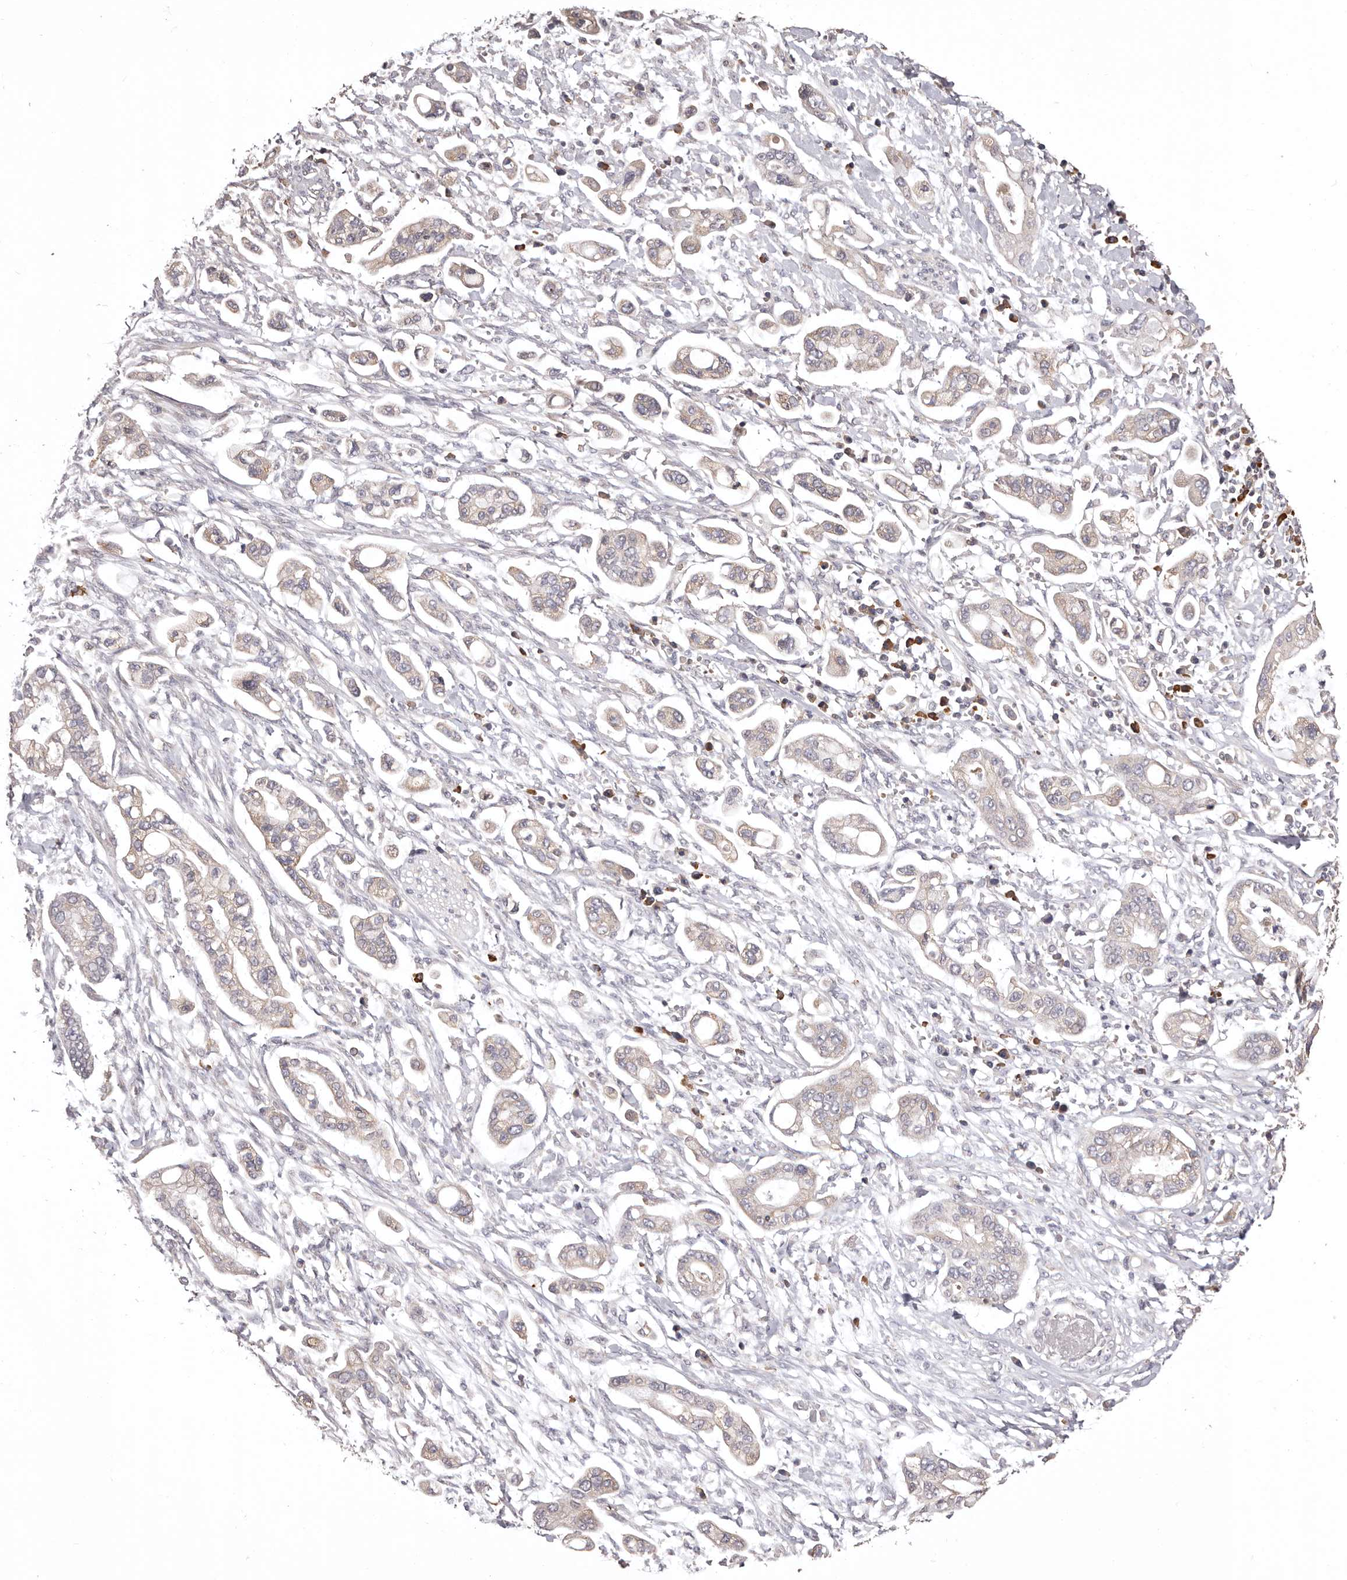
{"staining": {"intensity": "weak", "quantity": "<25%", "location": "cytoplasmic/membranous"}, "tissue": "pancreatic cancer", "cell_type": "Tumor cells", "image_type": "cancer", "snomed": [{"axis": "morphology", "description": "Adenocarcinoma, NOS"}, {"axis": "topography", "description": "Pancreas"}], "caption": "Tumor cells show no significant staining in pancreatic cancer.", "gene": "ETNK1", "patient": {"sex": "male", "age": 68}}